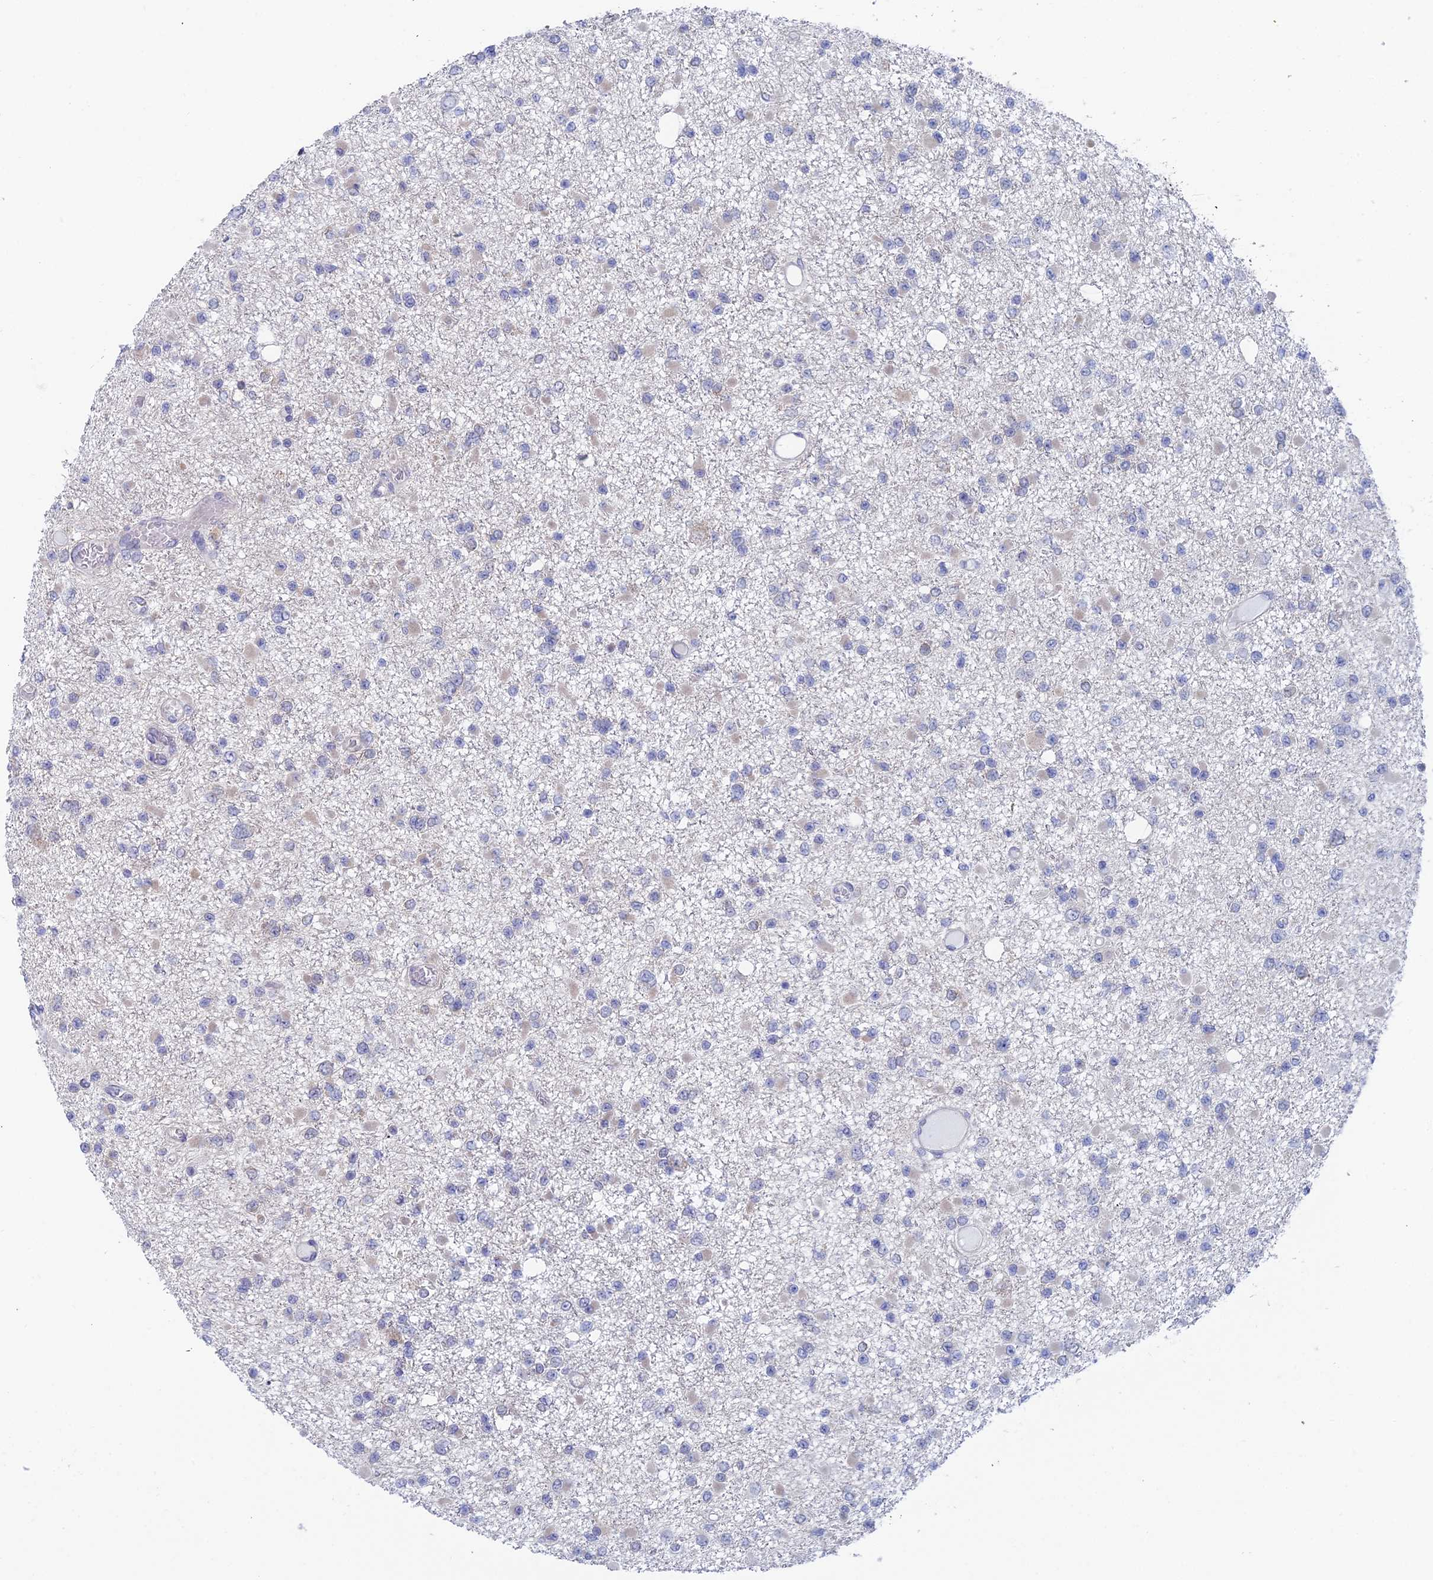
{"staining": {"intensity": "negative", "quantity": "none", "location": "none"}, "tissue": "glioma", "cell_type": "Tumor cells", "image_type": "cancer", "snomed": [{"axis": "morphology", "description": "Glioma, malignant, Low grade"}, {"axis": "topography", "description": "Brain"}], "caption": "The histopathology image displays no significant expression in tumor cells of malignant glioma (low-grade).", "gene": "IGBP1", "patient": {"sex": "female", "age": 22}}